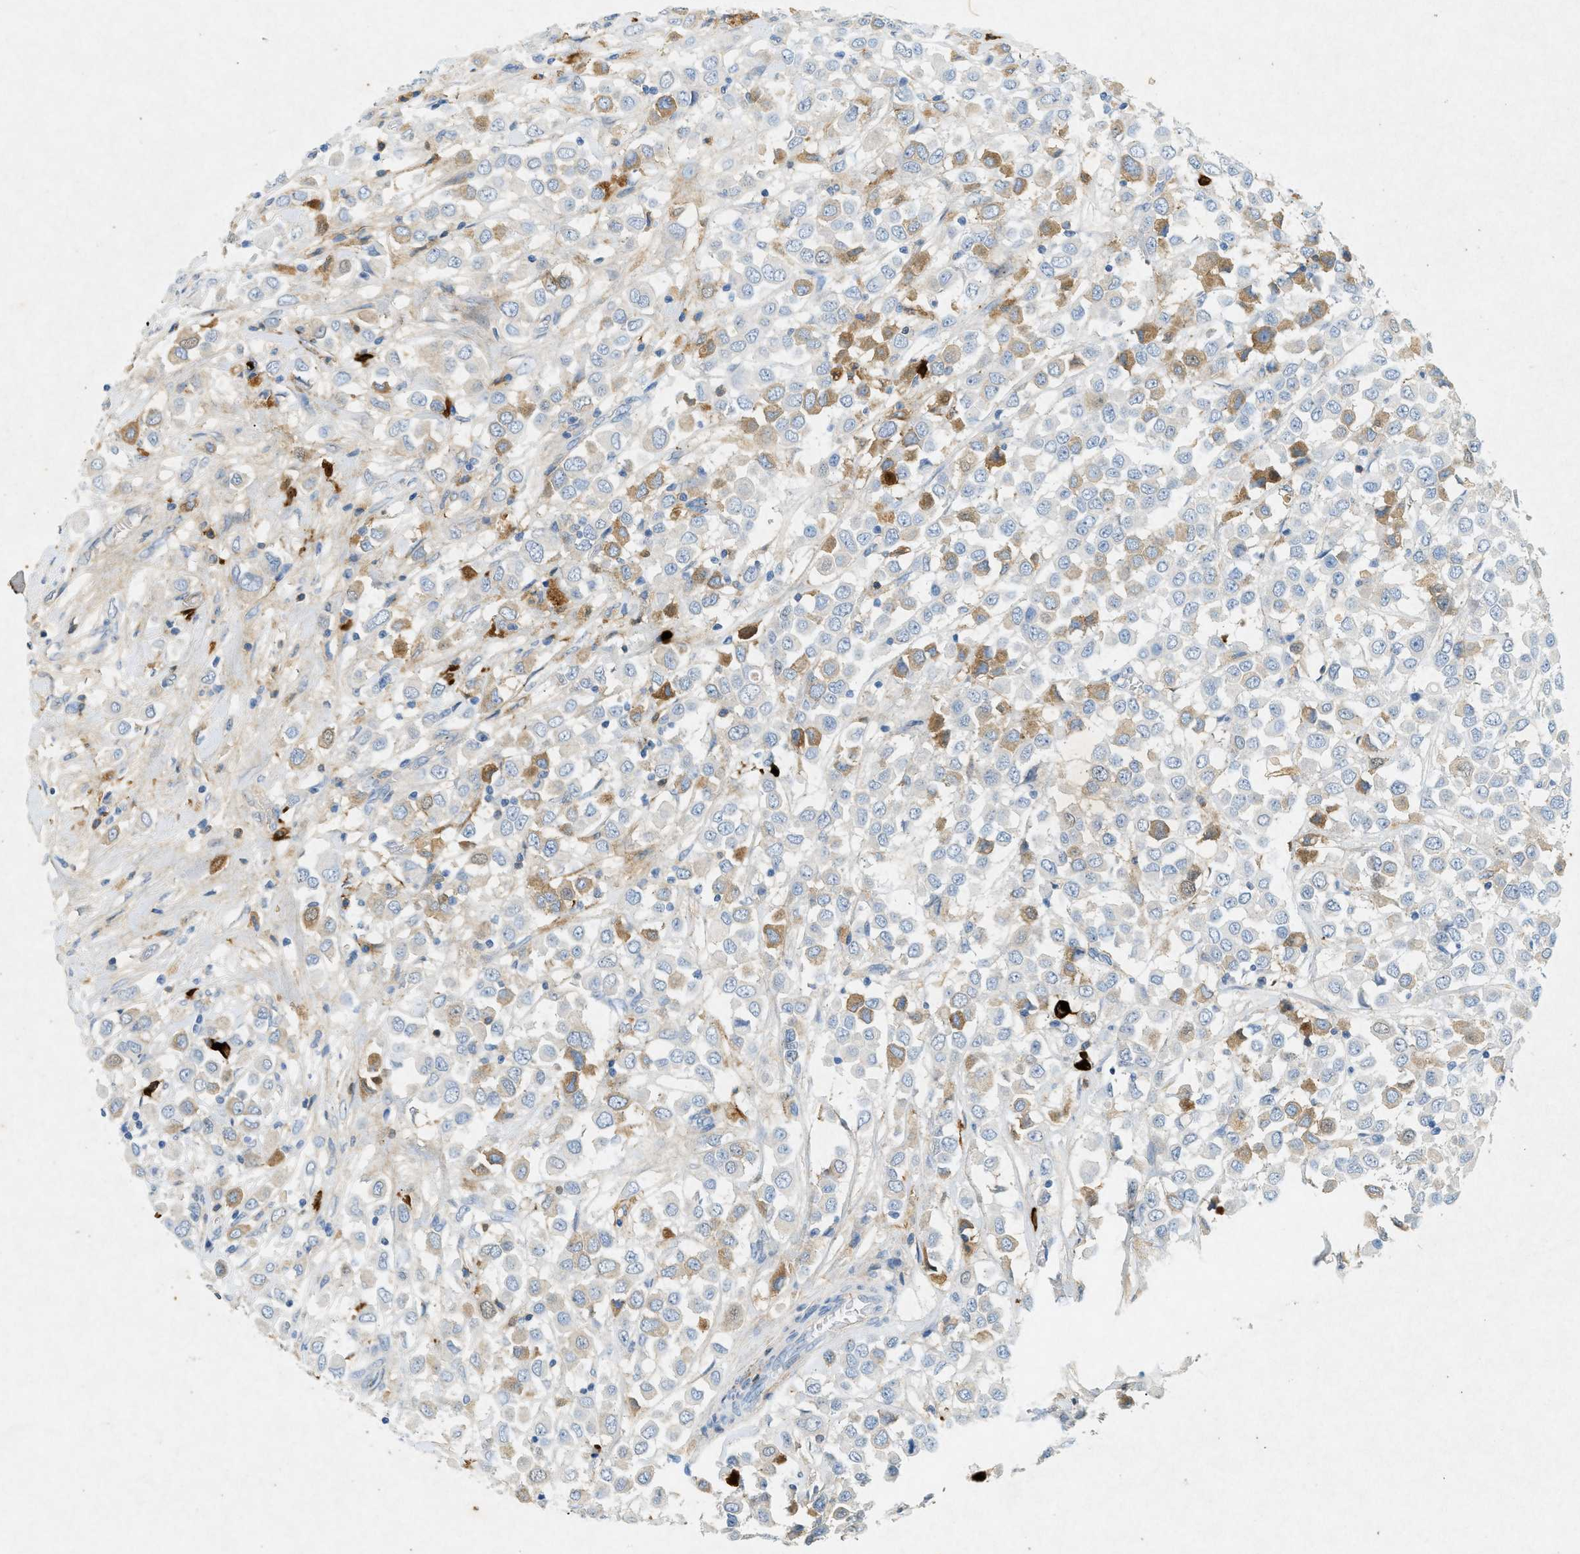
{"staining": {"intensity": "moderate", "quantity": "25%-75%", "location": "cytoplasmic/membranous"}, "tissue": "breast cancer", "cell_type": "Tumor cells", "image_type": "cancer", "snomed": [{"axis": "morphology", "description": "Duct carcinoma"}, {"axis": "topography", "description": "Breast"}], "caption": "Tumor cells exhibit medium levels of moderate cytoplasmic/membranous staining in approximately 25%-75% of cells in breast cancer.", "gene": "F2", "patient": {"sex": "female", "age": 61}}